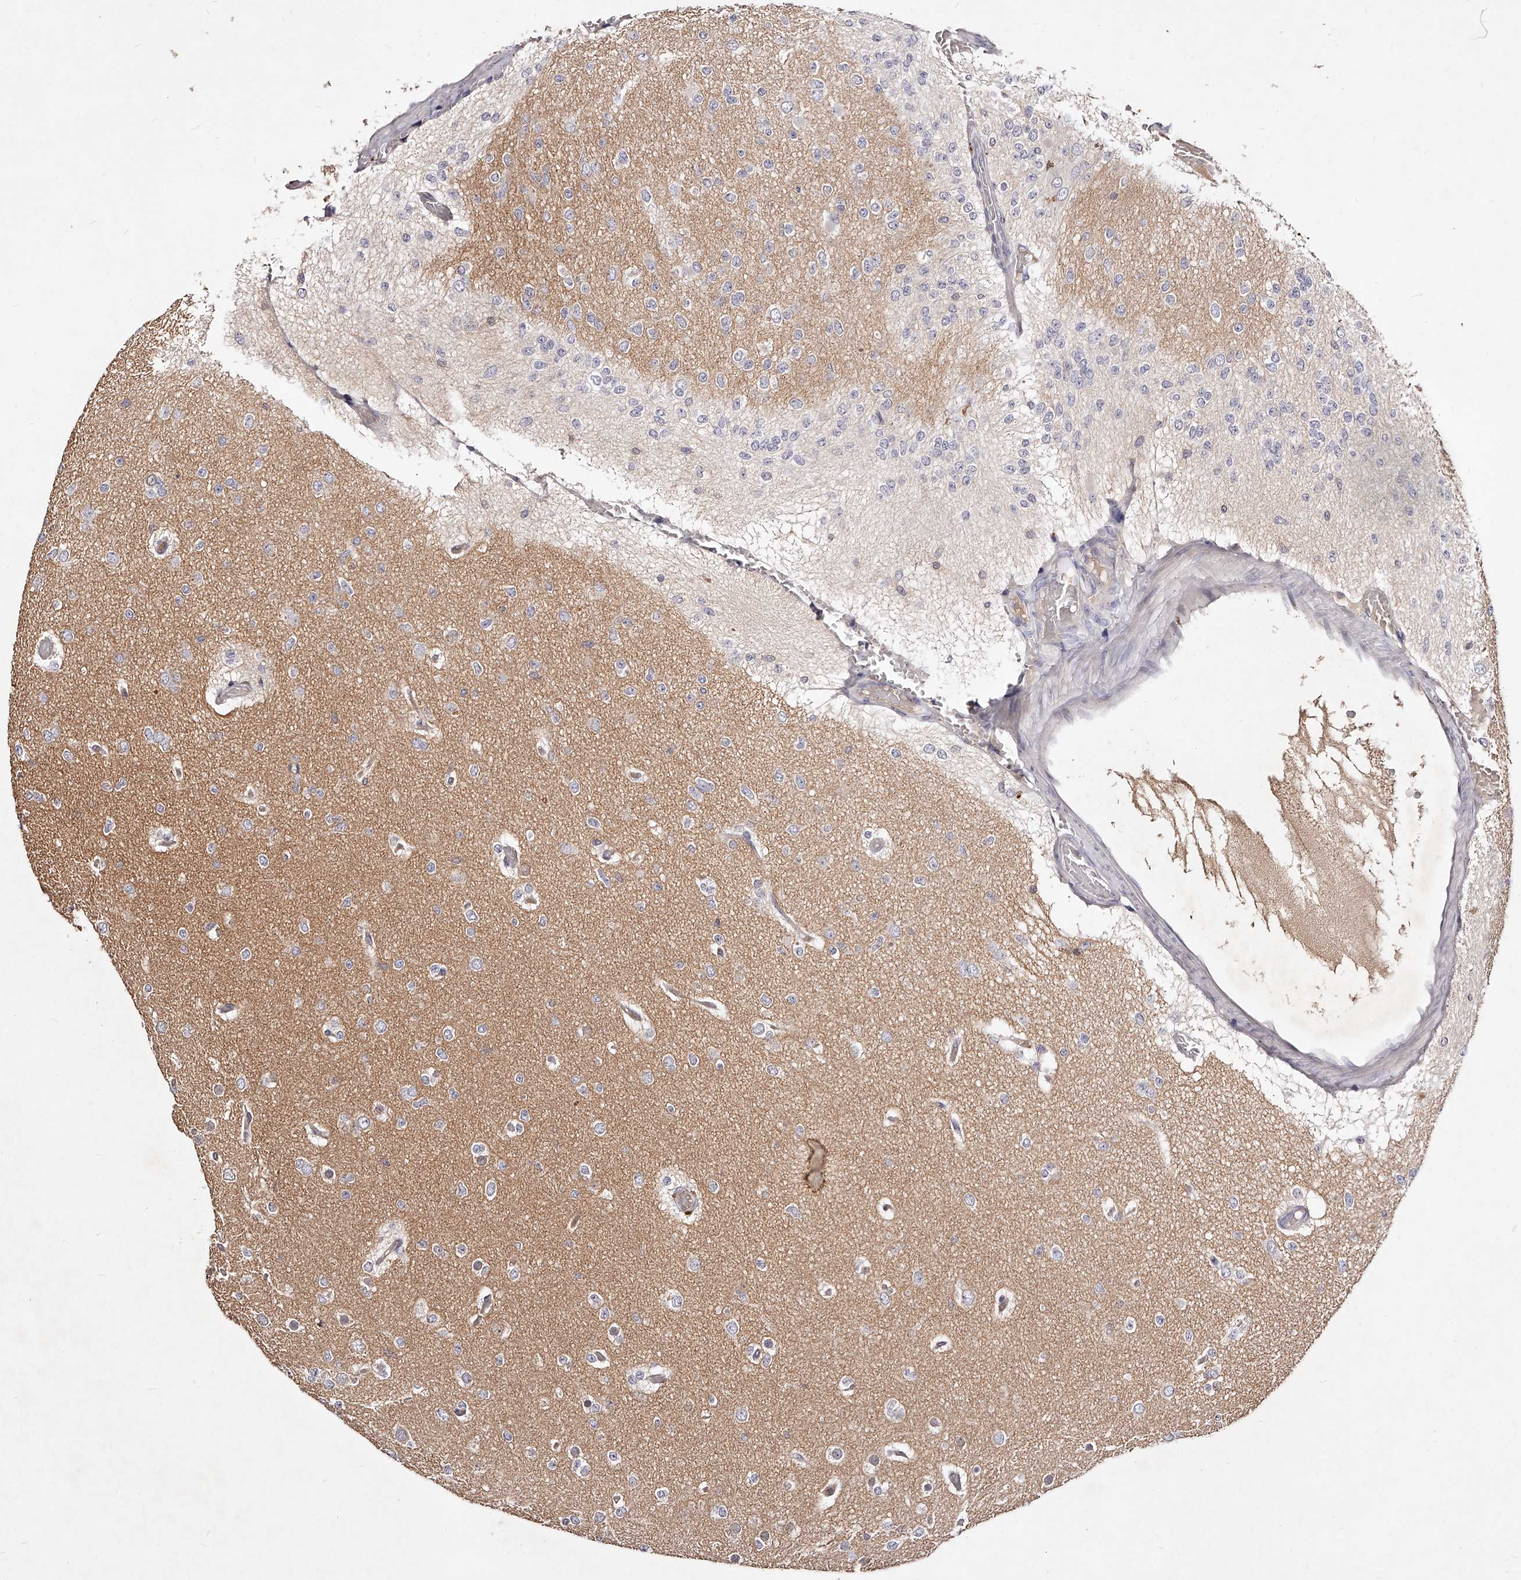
{"staining": {"intensity": "weak", "quantity": "<25%", "location": "cytoplasmic/membranous"}, "tissue": "glioma", "cell_type": "Tumor cells", "image_type": "cancer", "snomed": [{"axis": "morphology", "description": "Glioma, malignant, Low grade"}, {"axis": "topography", "description": "Brain"}], "caption": "This is a image of immunohistochemistry (IHC) staining of glioma, which shows no positivity in tumor cells.", "gene": "PHACTR1", "patient": {"sex": "female", "age": 22}}